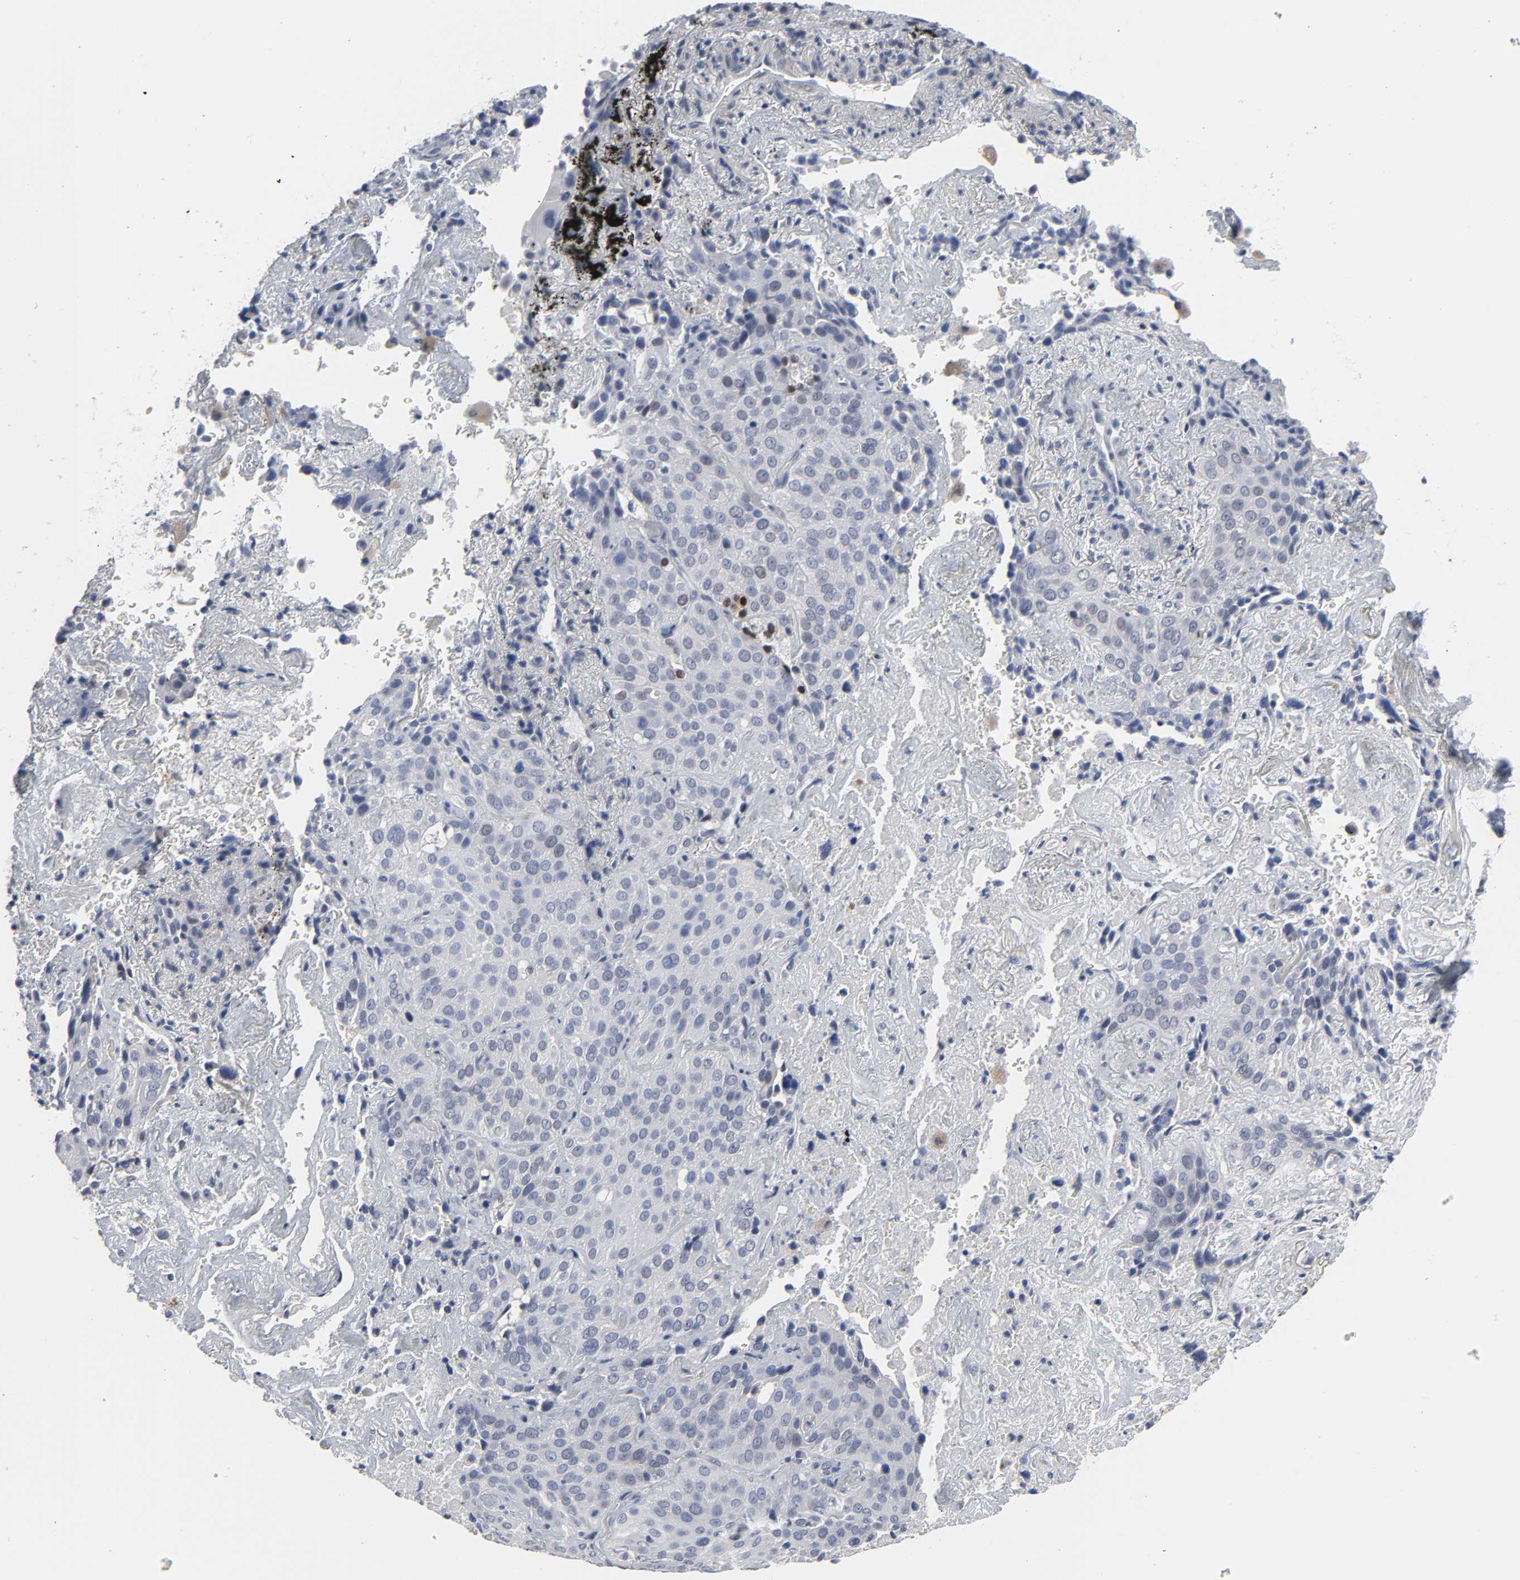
{"staining": {"intensity": "negative", "quantity": "none", "location": "none"}, "tissue": "lung cancer", "cell_type": "Tumor cells", "image_type": "cancer", "snomed": [{"axis": "morphology", "description": "Squamous cell carcinoma, NOS"}, {"axis": "topography", "description": "Lung"}], "caption": "Tumor cells show no significant protein staining in lung squamous cell carcinoma.", "gene": "SALL2", "patient": {"sex": "male", "age": 54}}